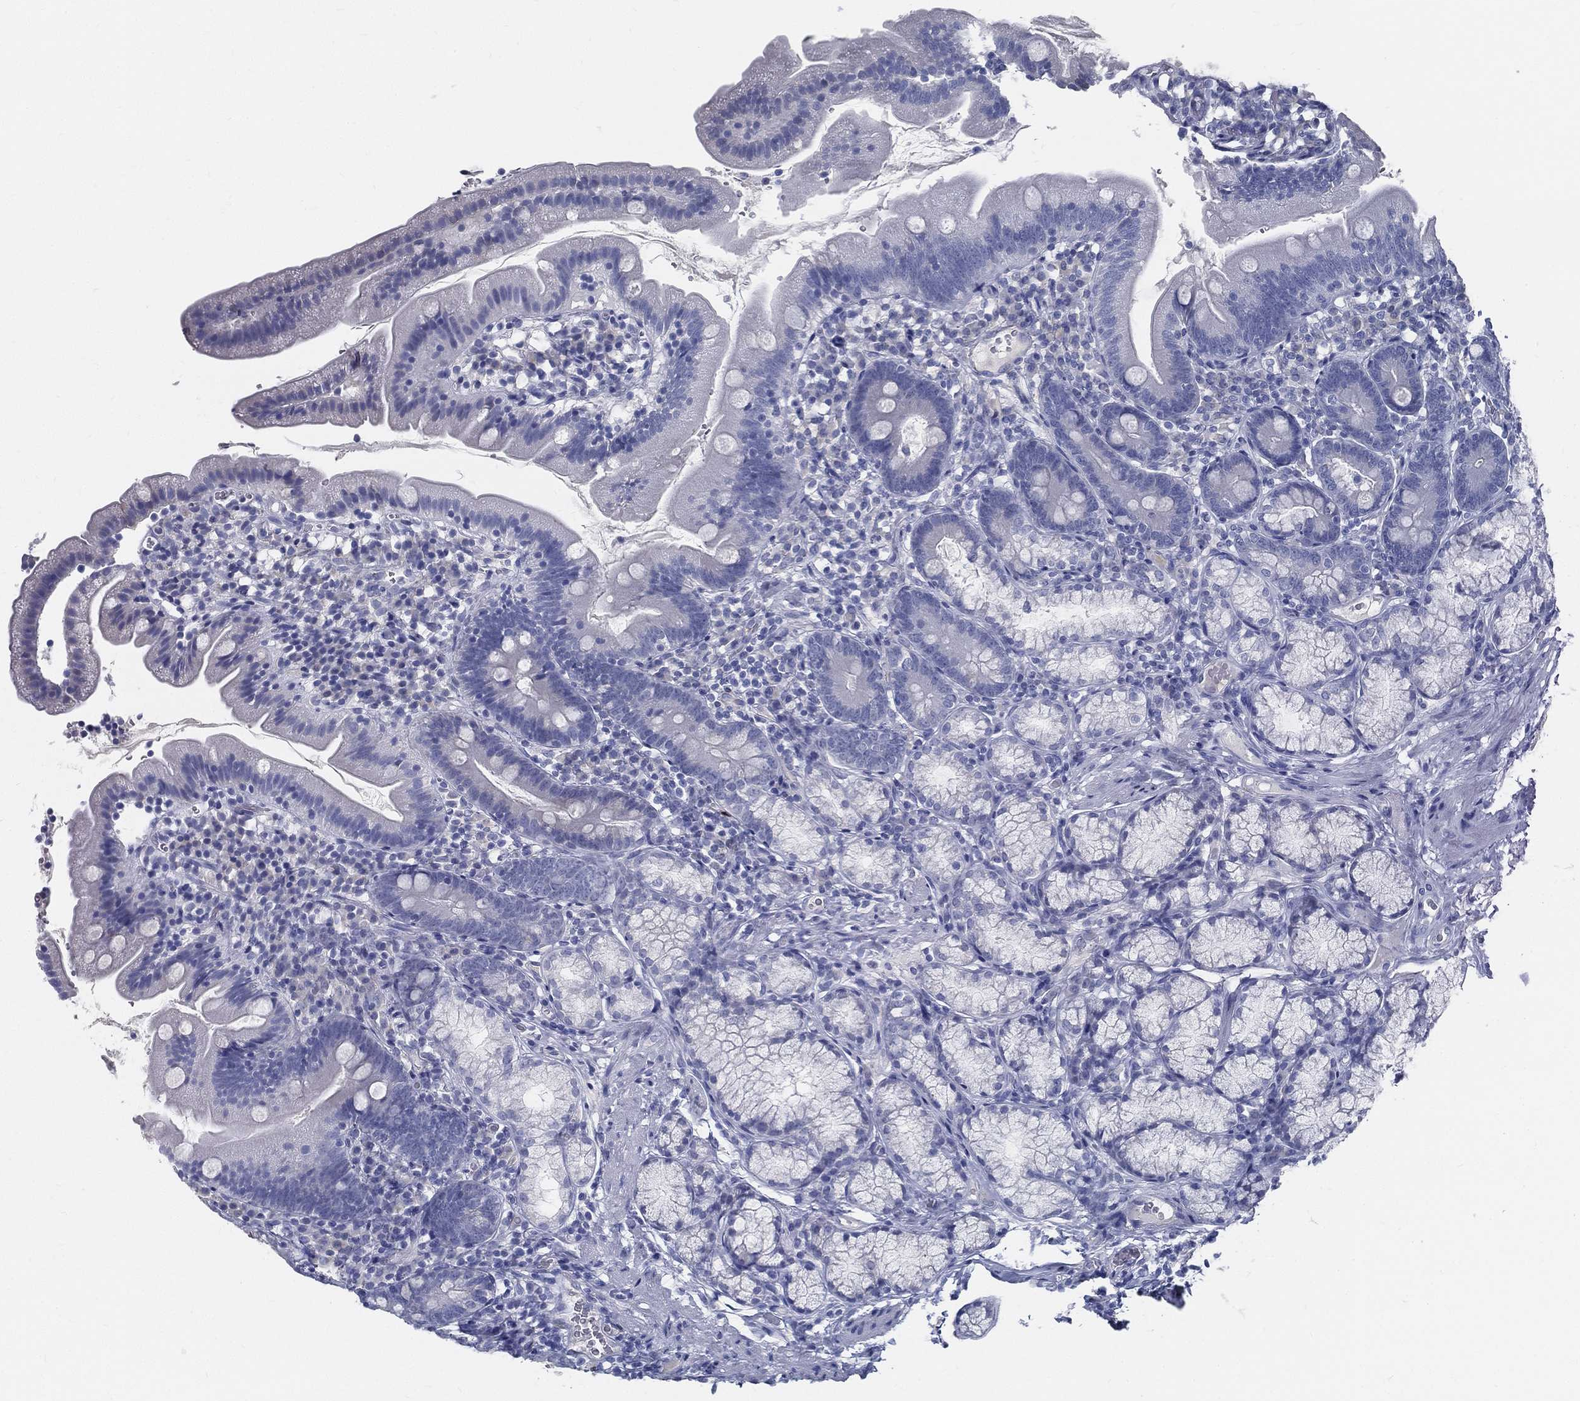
{"staining": {"intensity": "negative", "quantity": "none", "location": "none"}, "tissue": "duodenum", "cell_type": "Glandular cells", "image_type": "normal", "snomed": [{"axis": "morphology", "description": "Normal tissue, NOS"}, {"axis": "topography", "description": "Duodenum"}], "caption": "DAB immunohistochemical staining of normal human duodenum reveals no significant staining in glandular cells.", "gene": "STS", "patient": {"sex": "female", "age": 67}}